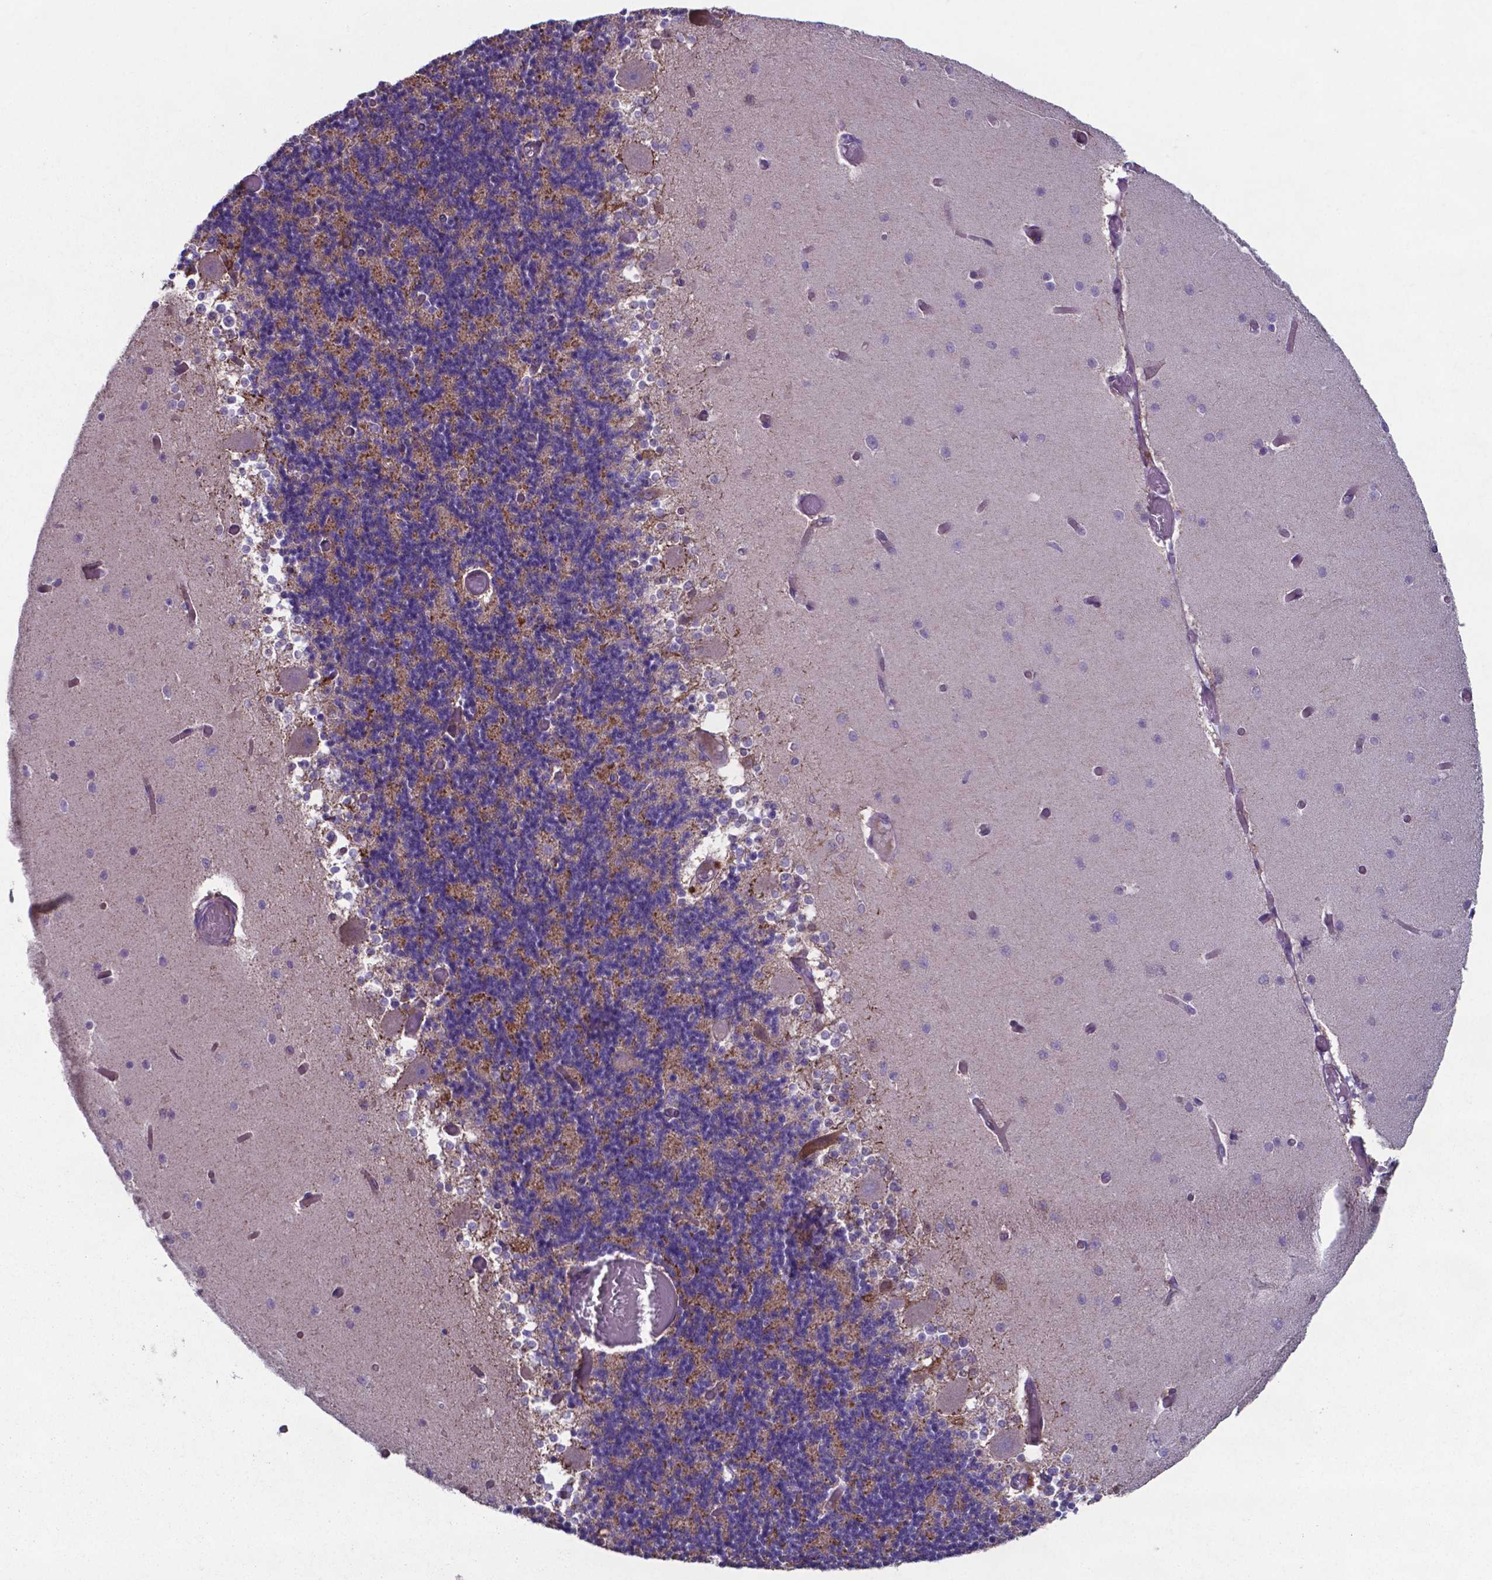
{"staining": {"intensity": "moderate", "quantity": "25%-75%", "location": "cytoplasmic/membranous"}, "tissue": "cerebellum", "cell_type": "Cells in granular layer", "image_type": "normal", "snomed": [{"axis": "morphology", "description": "Normal tissue, NOS"}, {"axis": "topography", "description": "Cerebellum"}], "caption": "Cerebellum stained for a protein (brown) exhibits moderate cytoplasmic/membranous positive expression in approximately 25%-75% of cells in granular layer.", "gene": "TYRO3", "patient": {"sex": "female", "age": 28}}